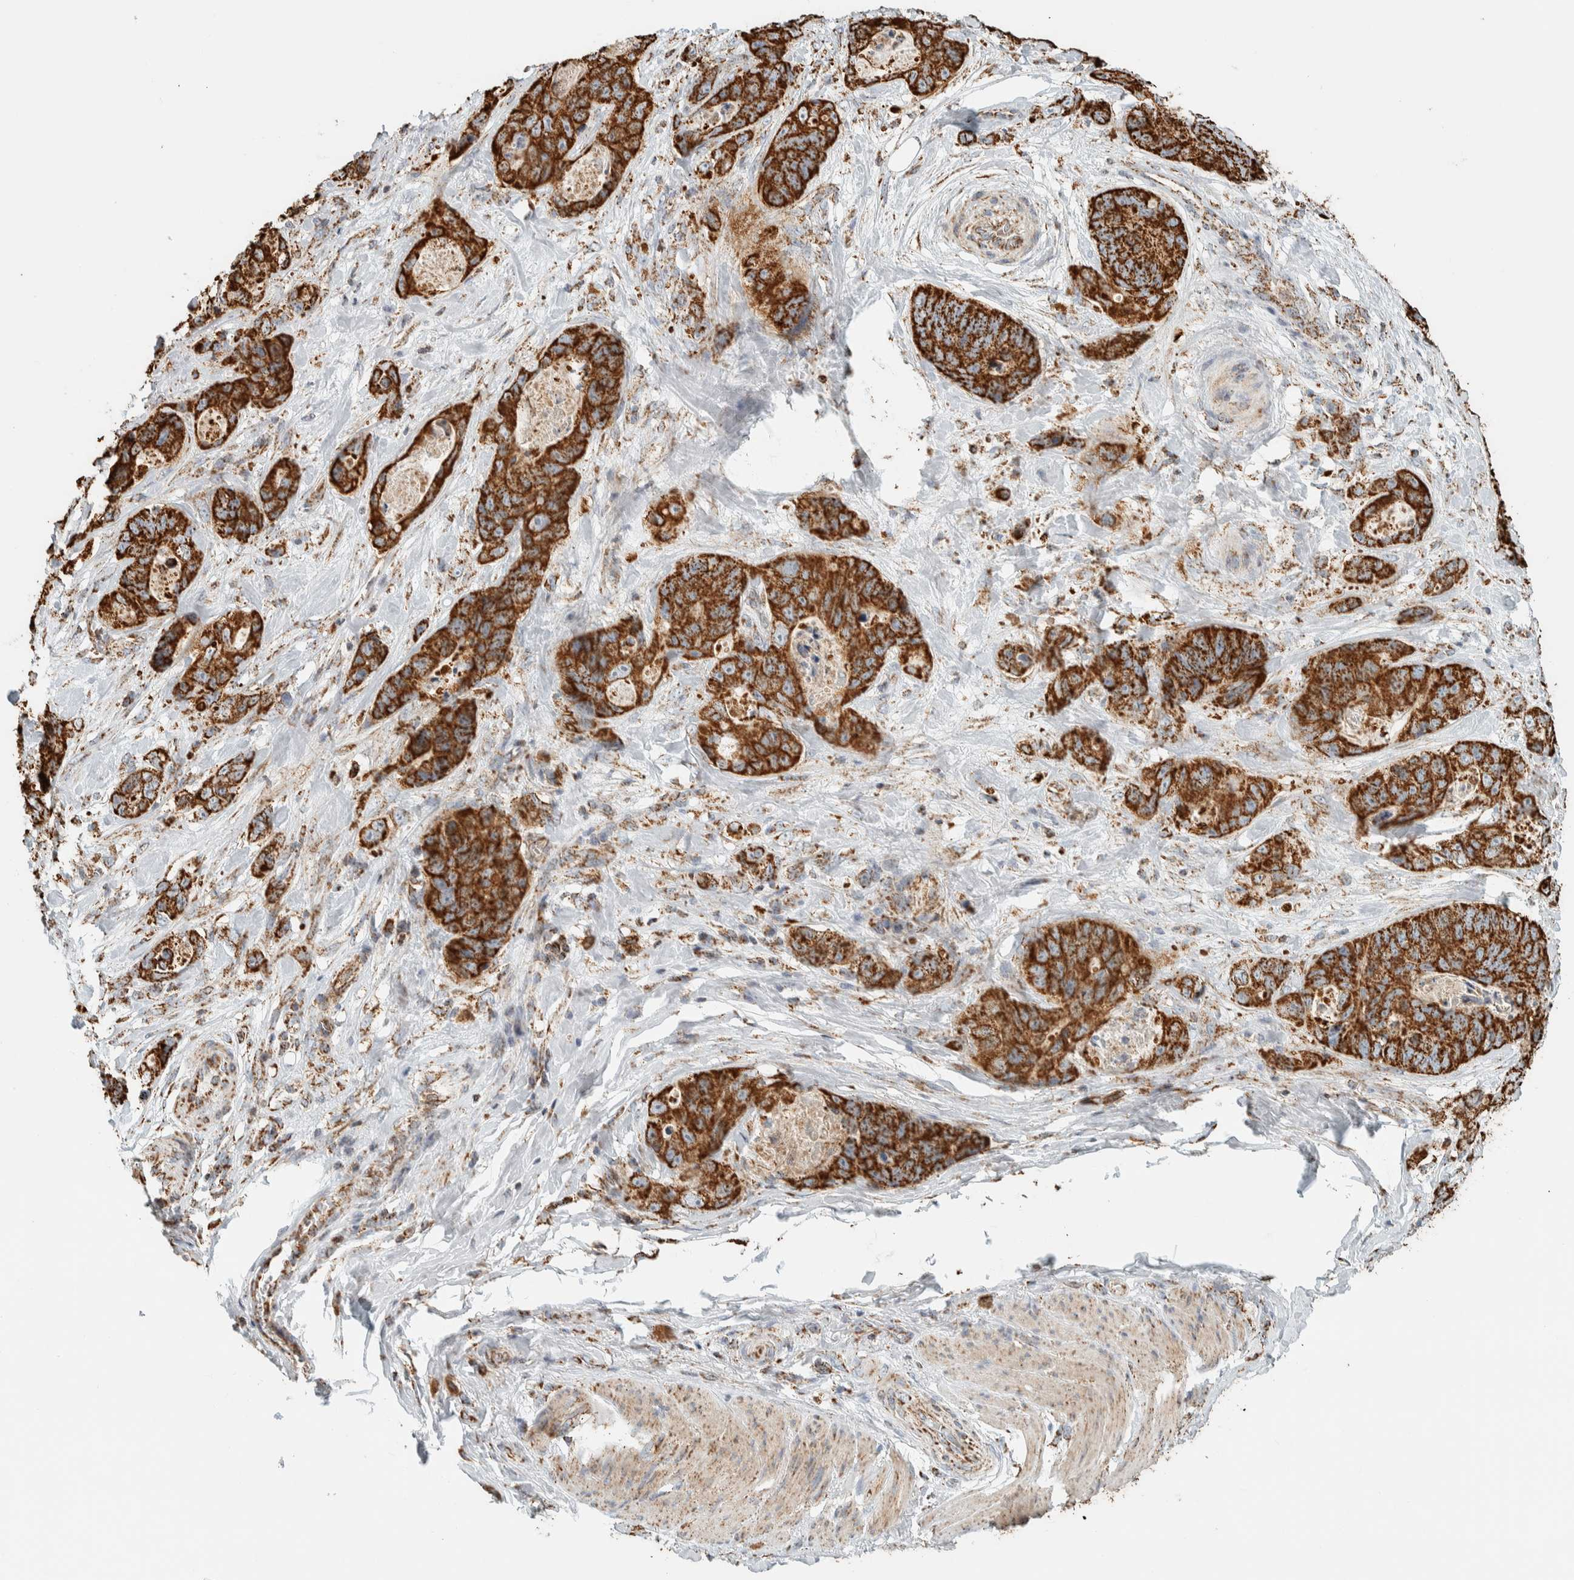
{"staining": {"intensity": "strong", "quantity": ">75%", "location": "cytoplasmic/membranous"}, "tissue": "stomach cancer", "cell_type": "Tumor cells", "image_type": "cancer", "snomed": [{"axis": "morphology", "description": "Normal tissue, NOS"}, {"axis": "morphology", "description": "Adenocarcinoma, NOS"}, {"axis": "topography", "description": "Stomach"}], "caption": "Strong cytoplasmic/membranous staining is identified in approximately >75% of tumor cells in adenocarcinoma (stomach).", "gene": "ZNF454", "patient": {"sex": "female", "age": 89}}